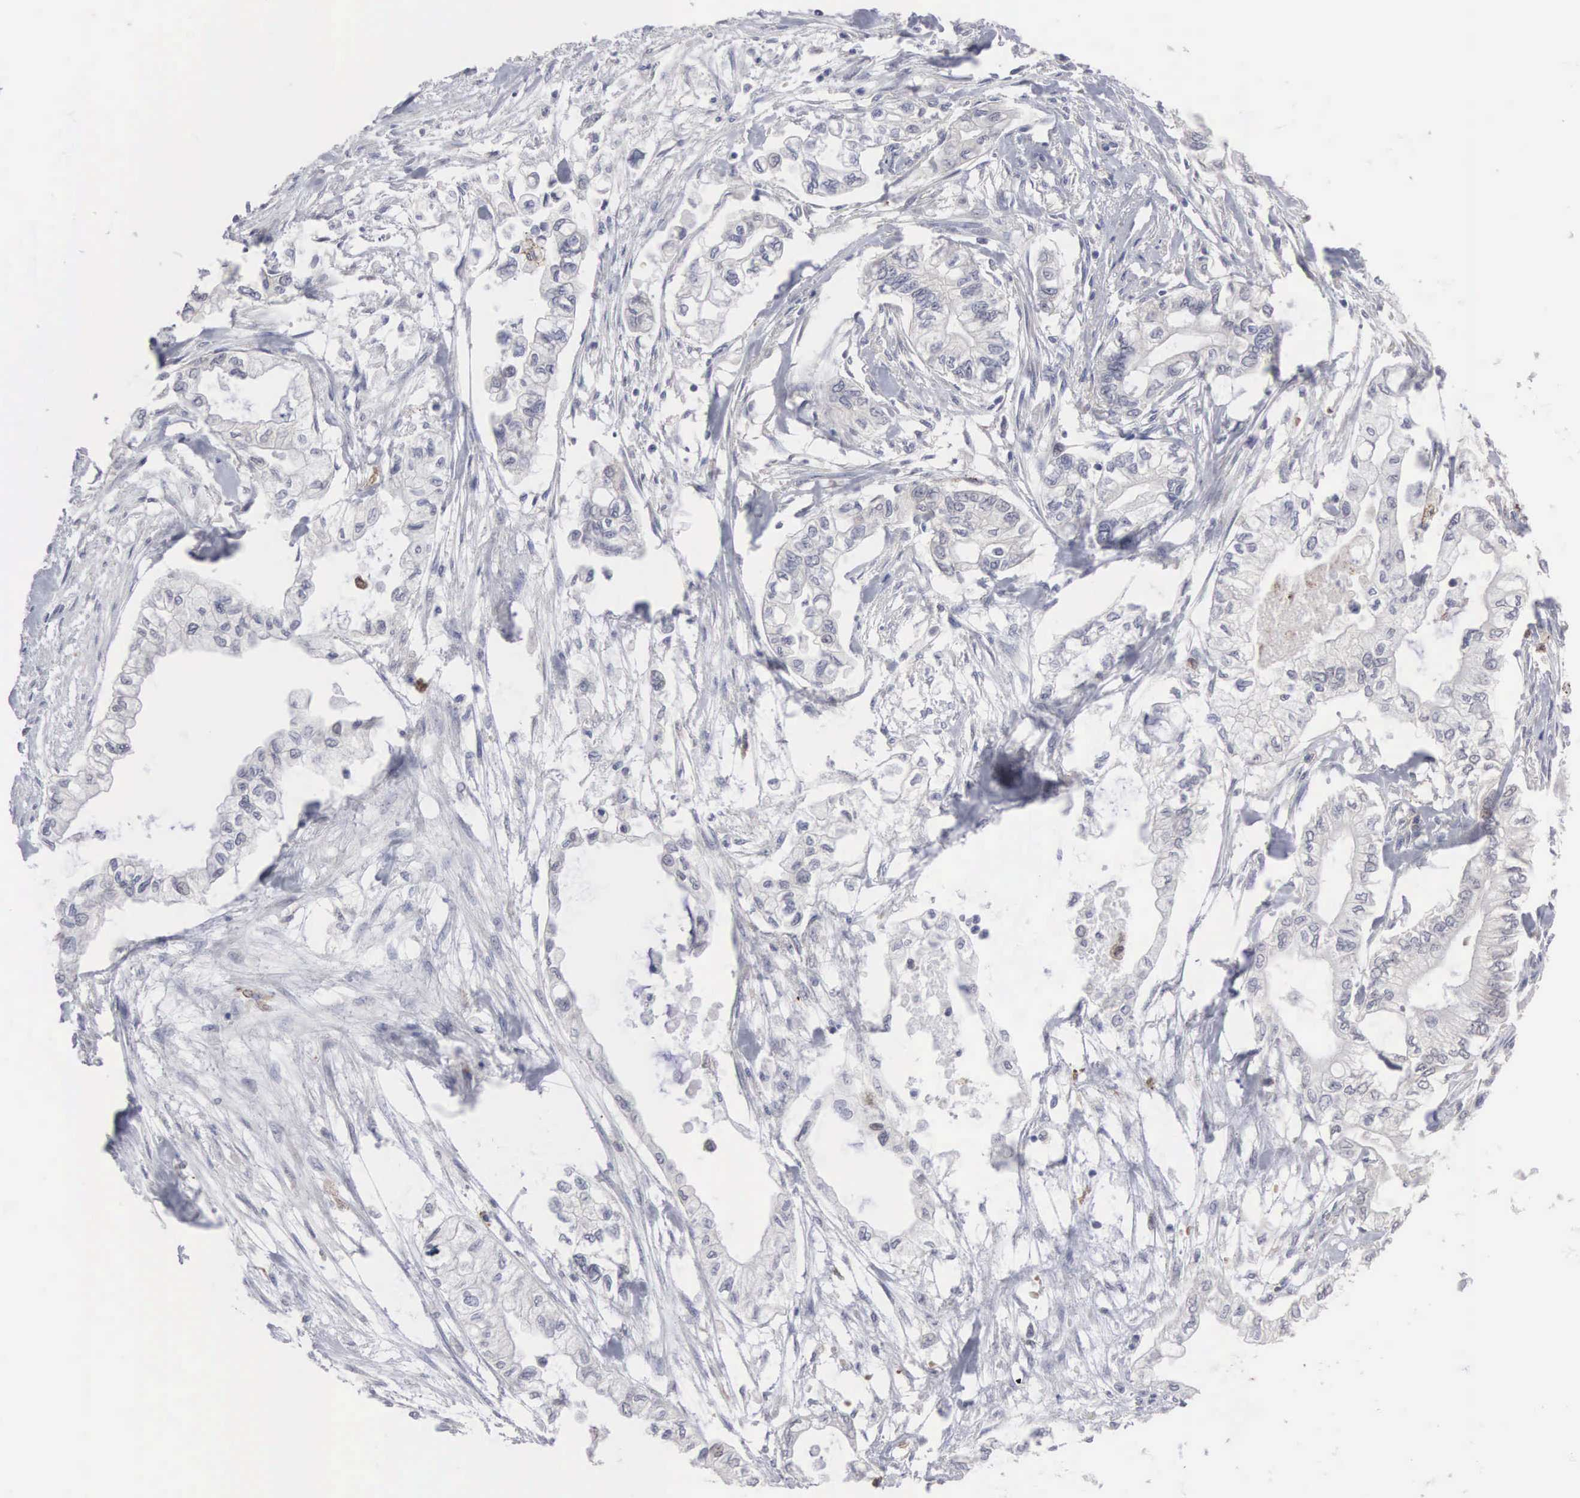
{"staining": {"intensity": "negative", "quantity": "none", "location": "none"}, "tissue": "pancreatic cancer", "cell_type": "Tumor cells", "image_type": "cancer", "snomed": [{"axis": "morphology", "description": "Adenocarcinoma, NOS"}, {"axis": "topography", "description": "Pancreas"}], "caption": "This image is of pancreatic cancer stained with immunohistochemistry (IHC) to label a protein in brown with the nuclei are counter-stained blue. There is no staining in tumor cells. (DAB IHC with hematoxylin counter stain).", "gene": "ACOT4", "patient": {"sex": "male", "age": 79}}